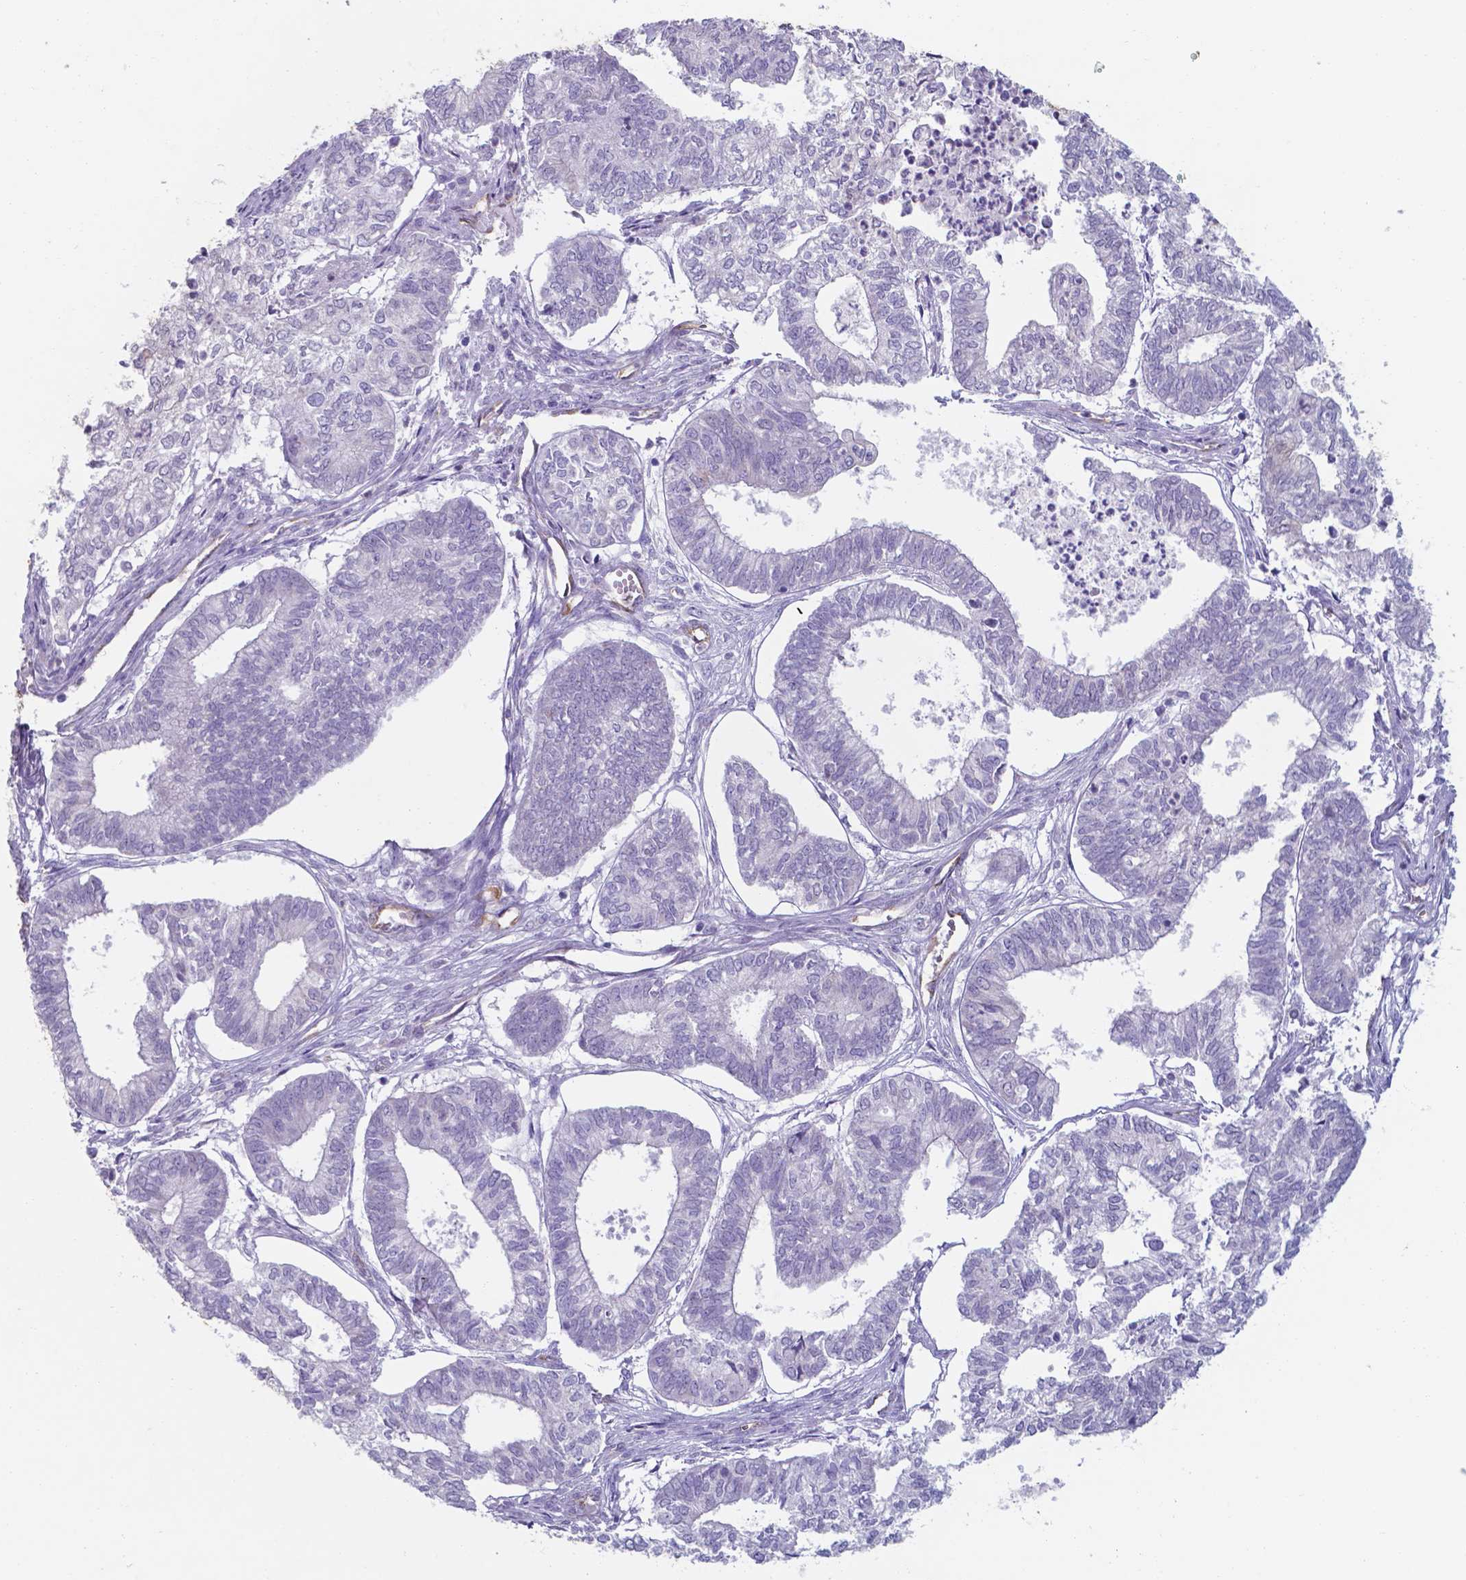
{"staining": {"intensity": "negative", "quantity": "none", "location": "none"}, "tissue": "ovarian cancer", "cell_type": "Tumor cells", "image_type": "cancer", "snomed": [{"axis": "morphology", "description": "Carcinoma, endometroid"}, {"axis": "topography", "description": "Ovary"}], "caption": "High magnification brightfield microscopy of ovarian endometroid carcinoma stained with DAB (3,3'-diaminobenzidine) (brown) and counterstained with hematoxylin (blue): tumor cells show no significant staining. (DAB immunohistochemistry visualized using brightfield microscopy, high magnification).", "gene": "UBE2J1", "patient": {"sex": "female", "age": 64}}